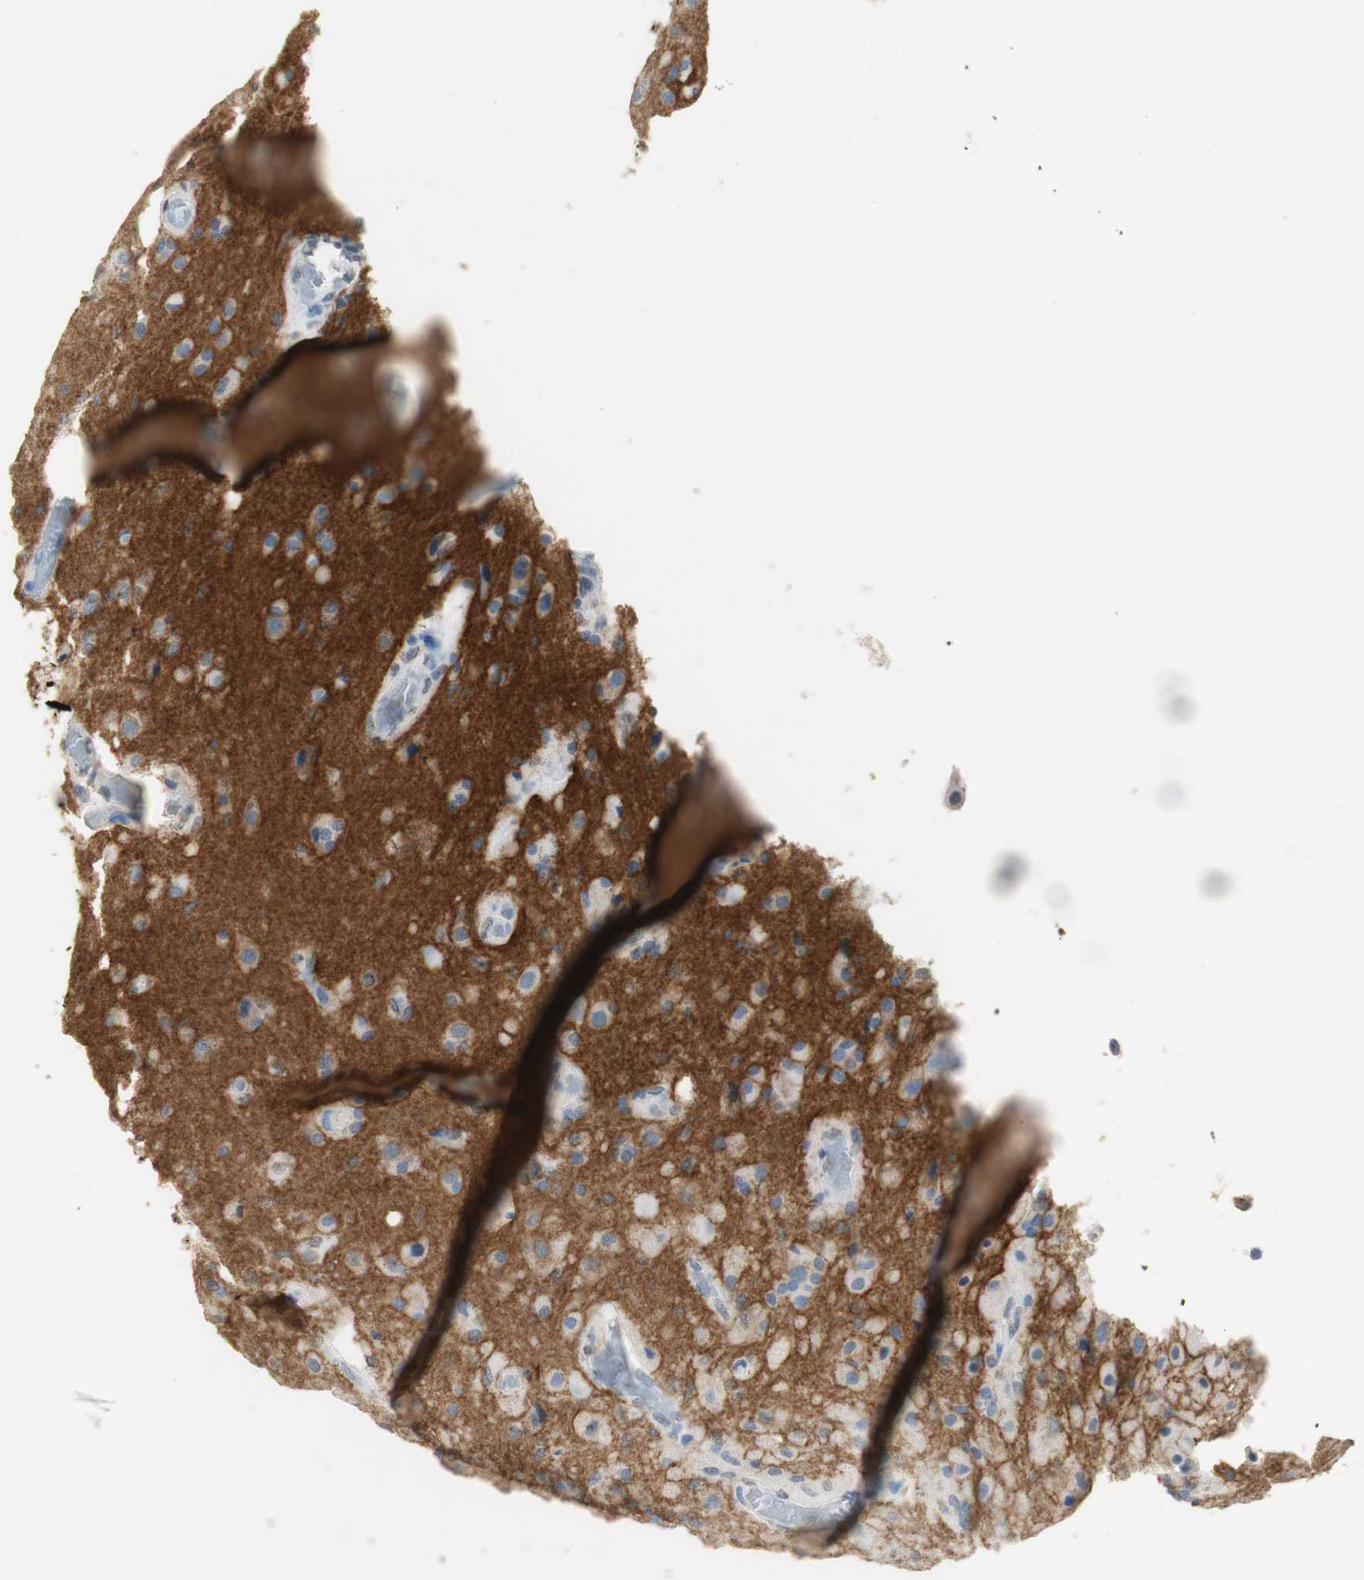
{"staining": {"intensity": "negative", "quantity": "none", "location": "none"}, "tissue": "glioma", "cell_type": "Tumor cells", "image_type": "cancer", "snomed": [{"axis": "morphology", "description": "Normal tissue, NOS"}, {"axis": "morphology", "description": "Glioma, malignant, High grade"}, {"axis": "topography", "description": "Cerebral cortex"}], "caption": "An image of human malignant glioma (high-grade) is negative for staining in tumor cells. (Brightfield microscopy of DAB immunohistochemistry at high magnification).", "gene": "L1CAM", "patient": {"sex": "male", "age": 77}}